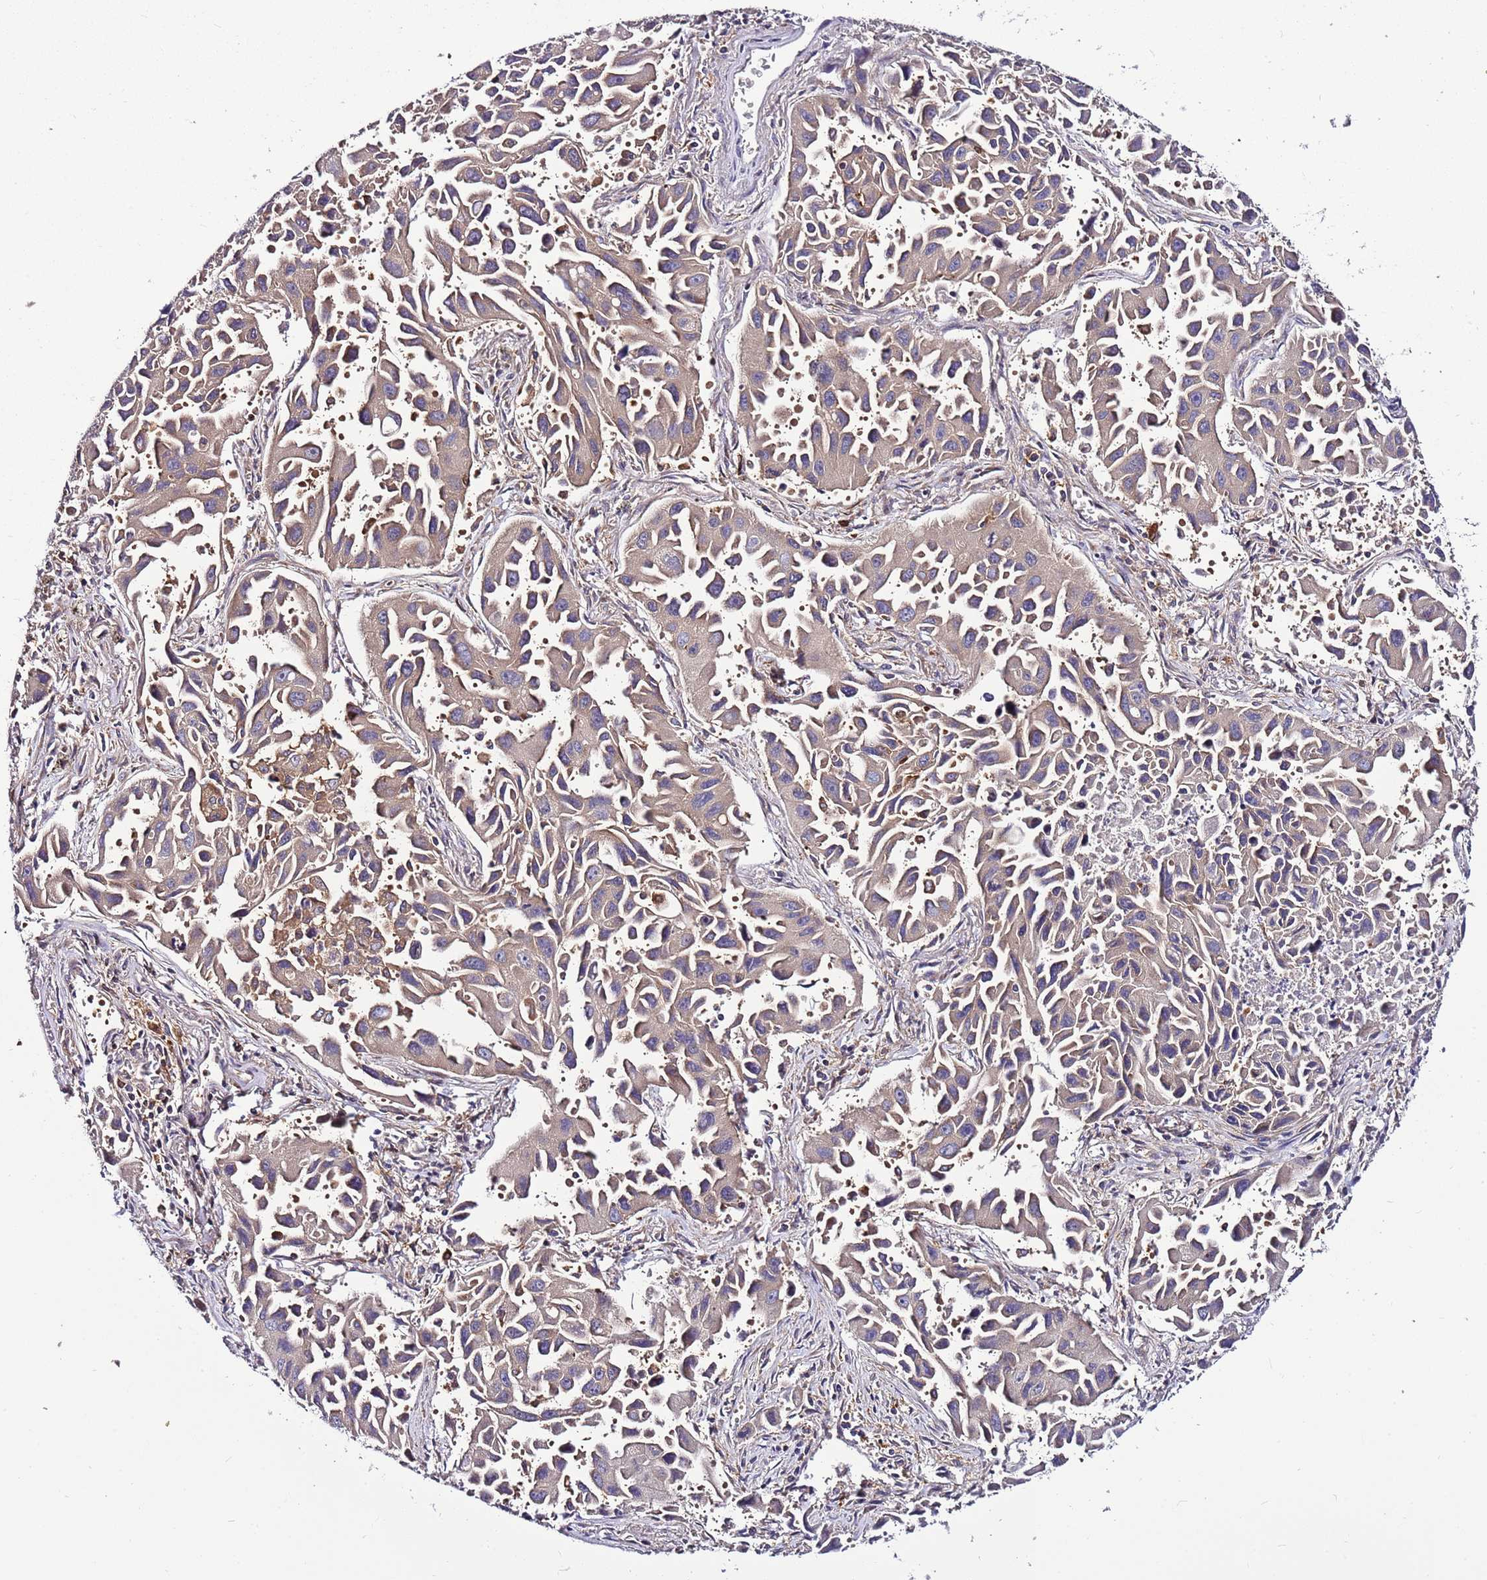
{"staining": {"intensity": "moderate", "quantity": ">75%", "location": "cytoplasmic/membranous"}, "tissue": "lung cancer", "cell_type": "Tumor cells", "image_type": "cancer", "snomed": [{"axis": "morphology", "description": "Adenocarcinoma, NOS"}, {"axis": "topography", "description": "Lung"}], "caption": "DAB (3,3'-diaminobenzidine) immunohistochemical staining of human lung cancer (adenocarcinoma) displays moderate cytoplasmic/membranous protein positivity in about >75% of tumor cells.", "gene": "ATXN2L", "patient": {"sex": "male", "age": 66}}